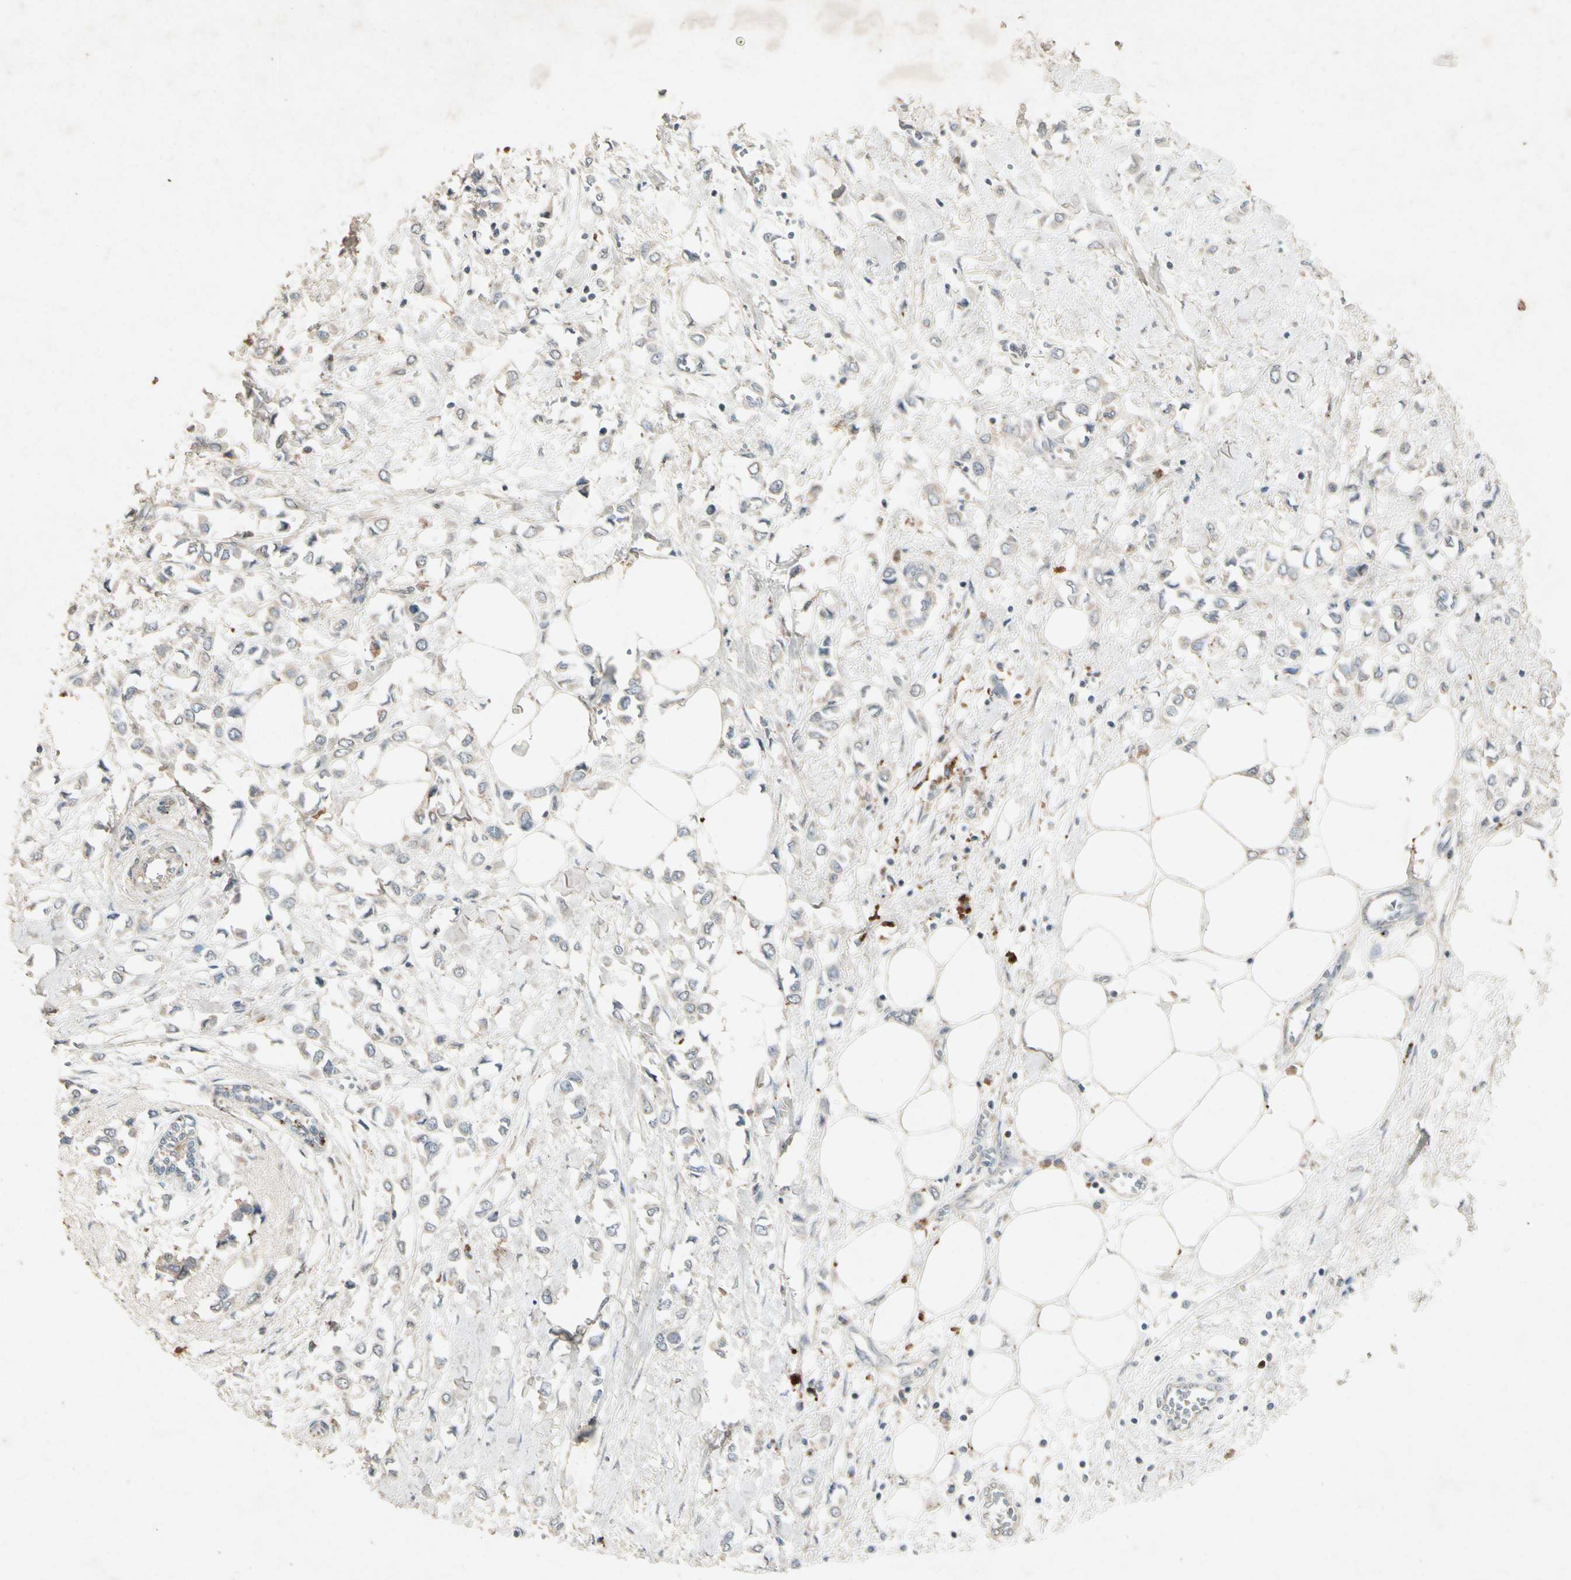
{"staining": {"intensity": "negative", "quantity": "none", "location": "none"}, "tissue": "breast cancer", "cell_type": "Tumor cells", "image_type": "cancer", "snomed": [{"axis": "morphology", "description": "Lobular carcinoma"}, {"axis": "topography", "description": "Breast"}], "caption": "Lobular carcinoma (breast) was stained to show a protein in brown. There is no significant expression in tumor cells.", "gene": "GPLD1", "patient": {"sex": "female", "age": 51}}